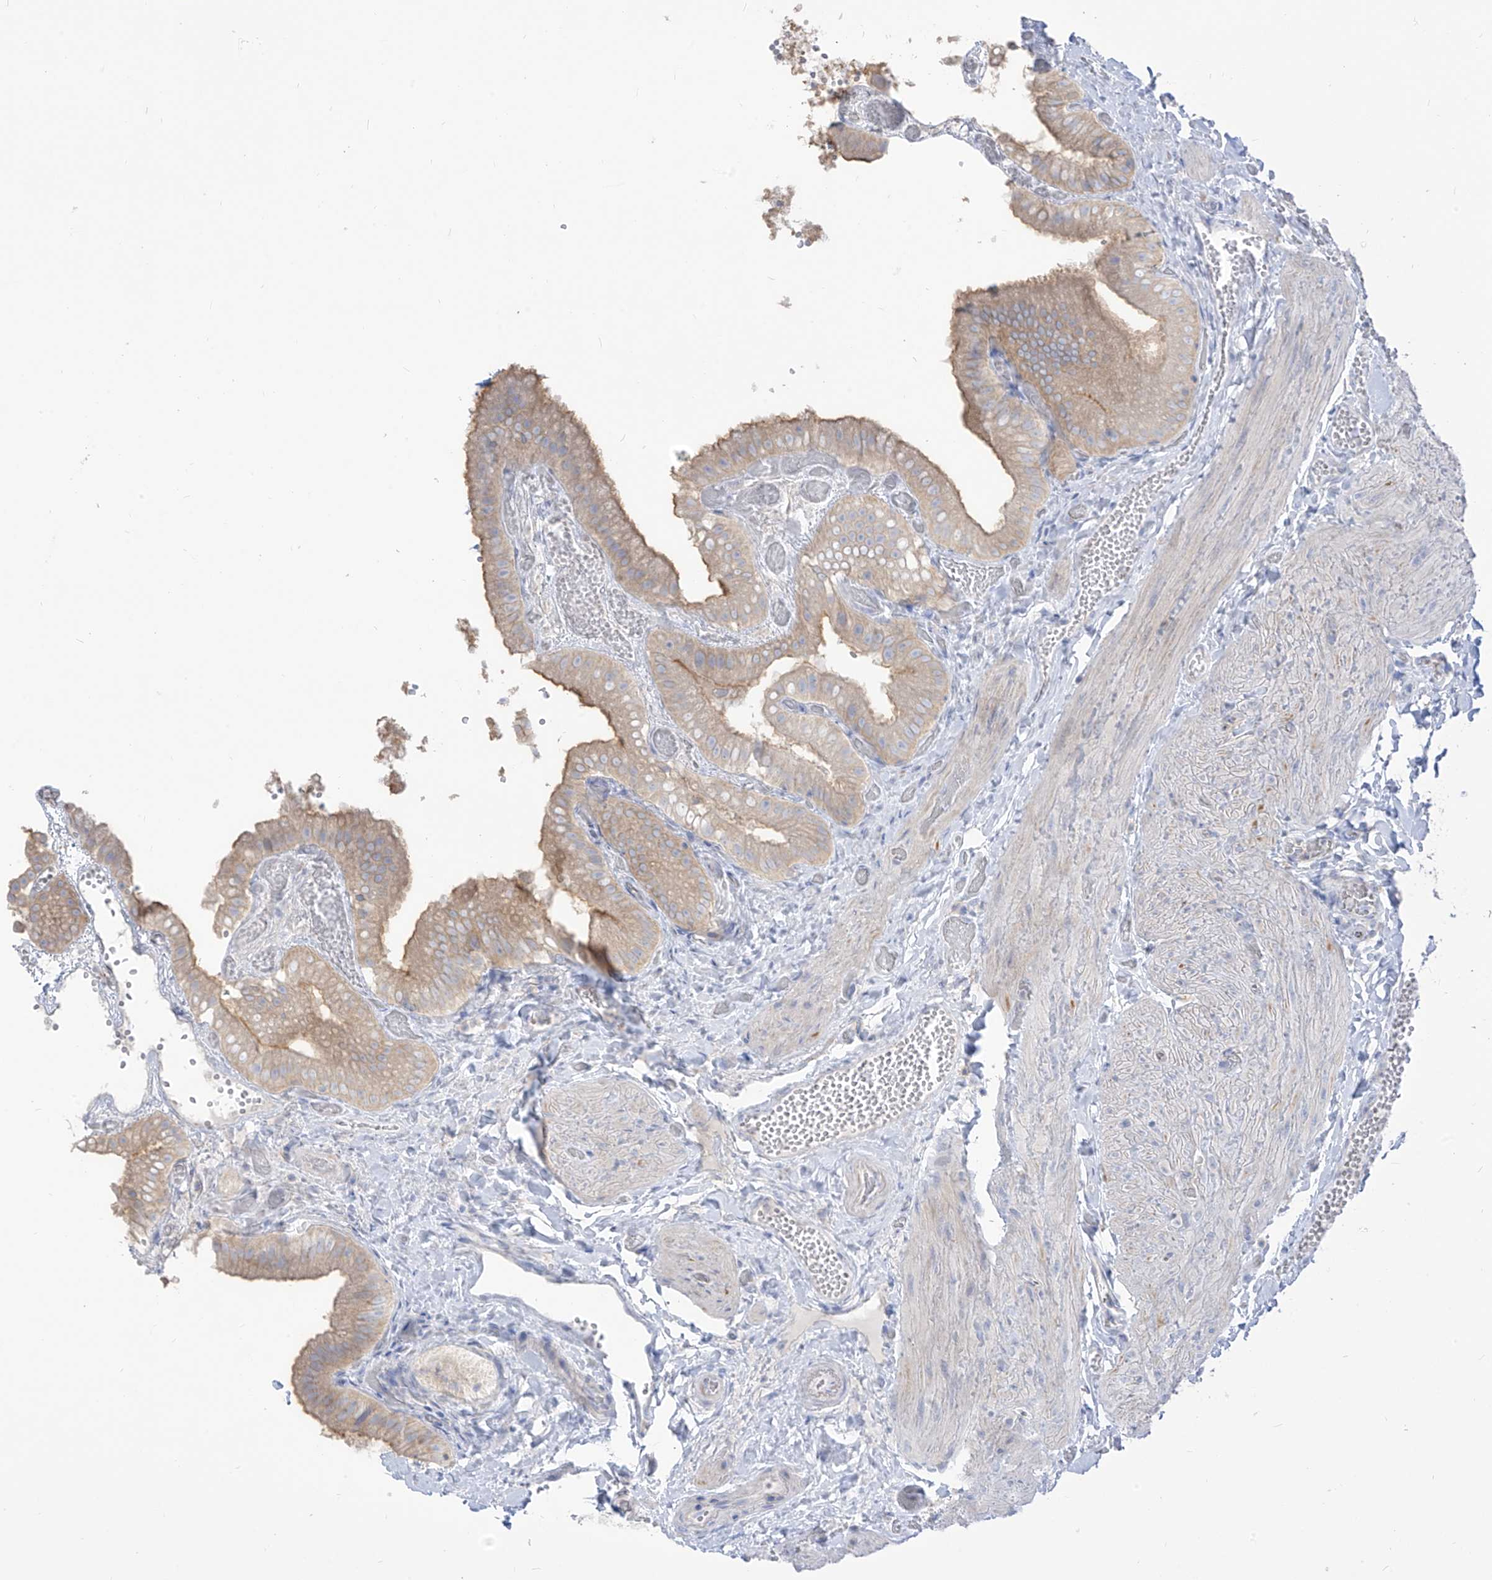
{"staining": {"intensity": "moderate", "quantity": "25%-75%", "location": "cytoplasmic/membranous"}, "tissue": "gallbladder", "cell_type": "Glandular cells", "image_type": "normal", "snomed": [{"axis": "morphology", "description": "Normal tissue, NOS"}, {"axis": "topography", "description": "Gallbladder"}], "caption": "DAB immunohistochemical staining of unremarkable human gallbladder displays moderate cytoplasmic/membranous protein staining in about 25%-75% of glandular cells.", "gene": "ARHGEF40", "patient": {"sex": "female", "age": 64}}